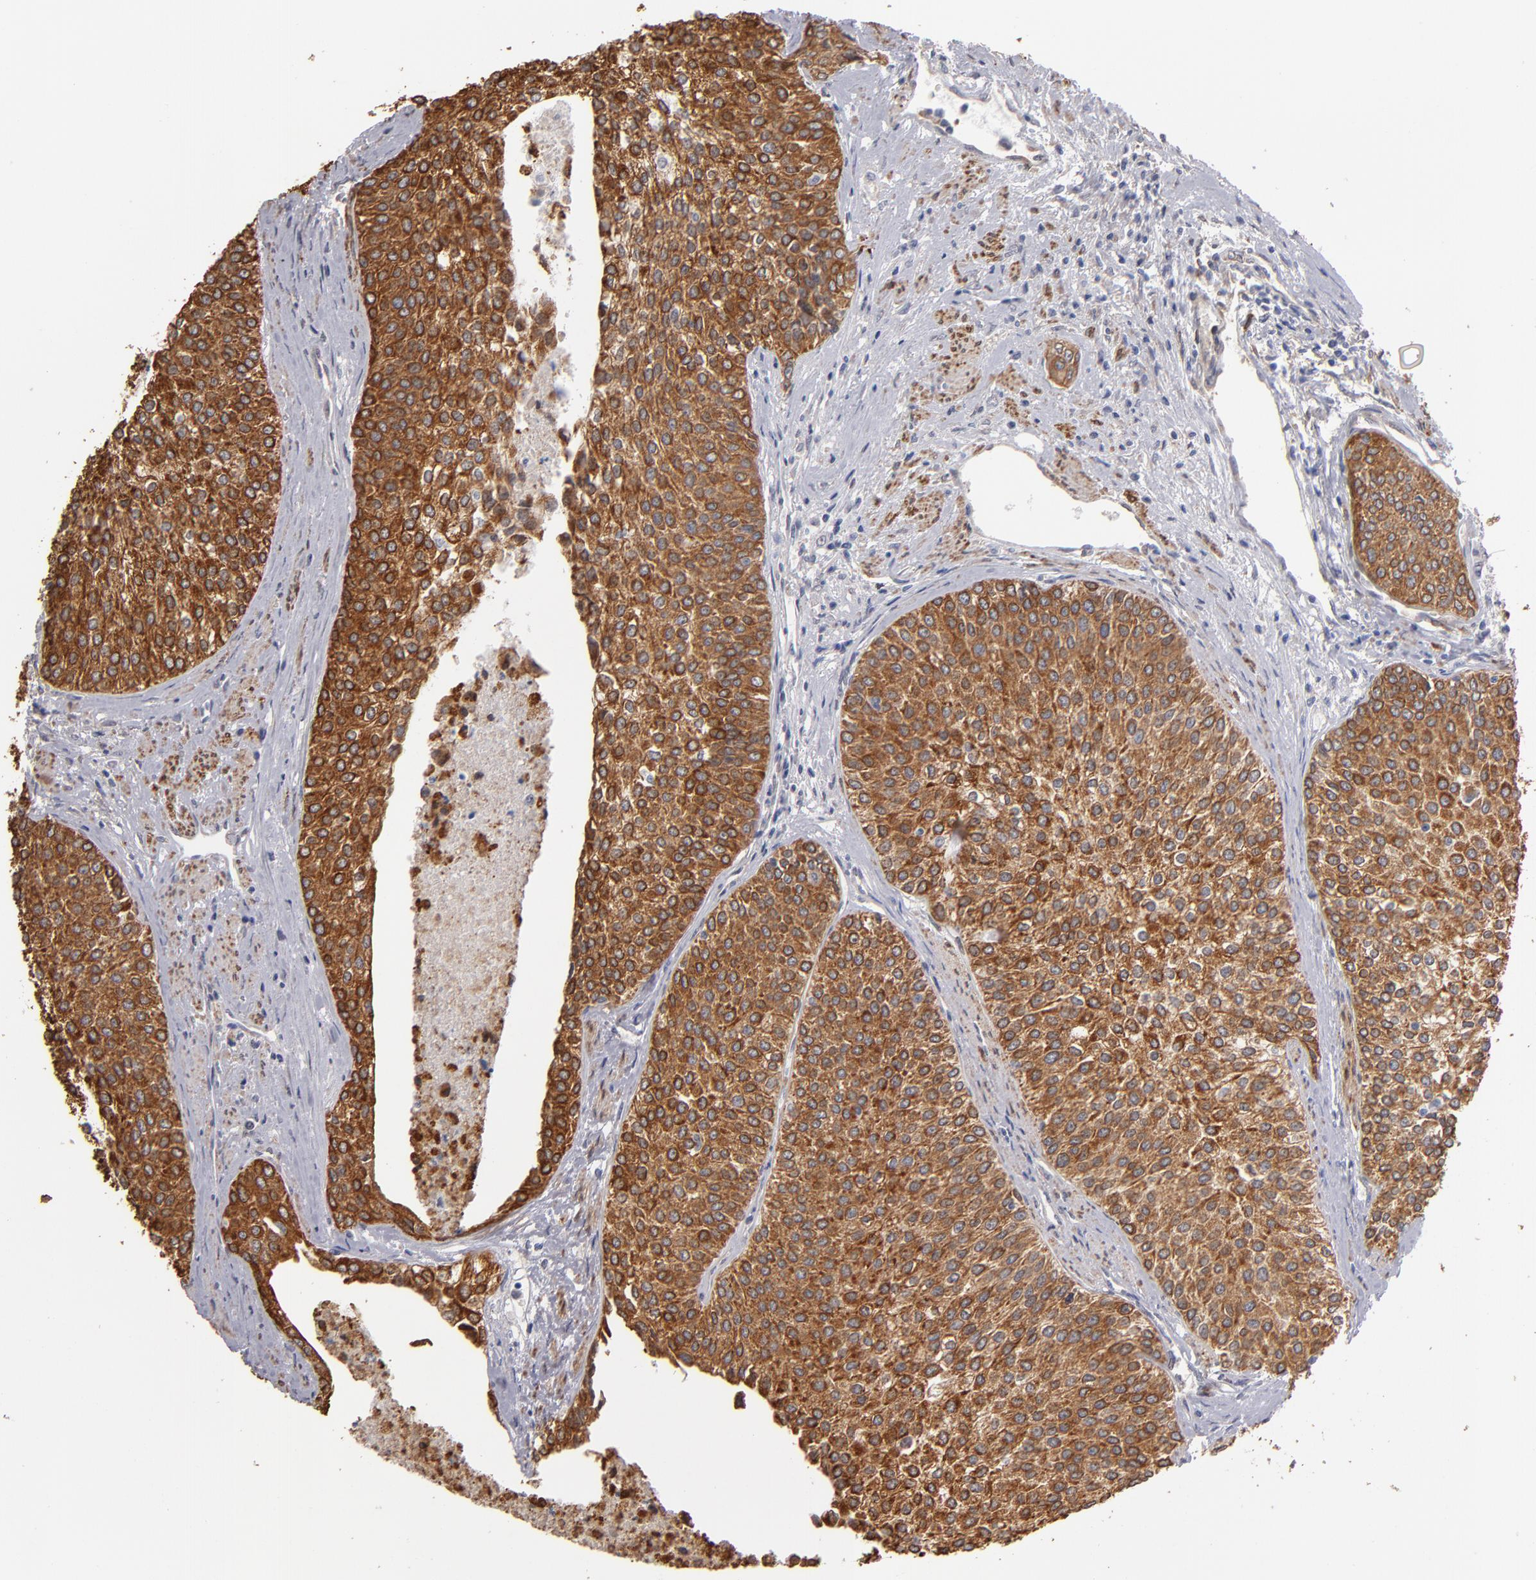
{"staining": {"intensity": "moderate", "quantity": ">75%", "location": "cytoplasmic/membranous"}, "tissue": "urothelial cancer", "cell_type": "Tumor cells", "image_type": "cancer", "snomed": [{"axis": "morphology", "description": "Urothelial carcinoma, Low grade"}, {"axis": "topography", "description": "Urinary bladder"}], "caption": "The image demonstrates immunohistochemical staining of urothelial carcinoma (low-grade). There is moderate cytoplasmic/membranous positivity is present in about >75% of tumor cells. (DAB (3,3'-diaminobenzidine) IHC, brown staining for protein, blue staining for nuclei).", "gene": "PGRMC1", "patient": {"sex": "female", "age": 73}}